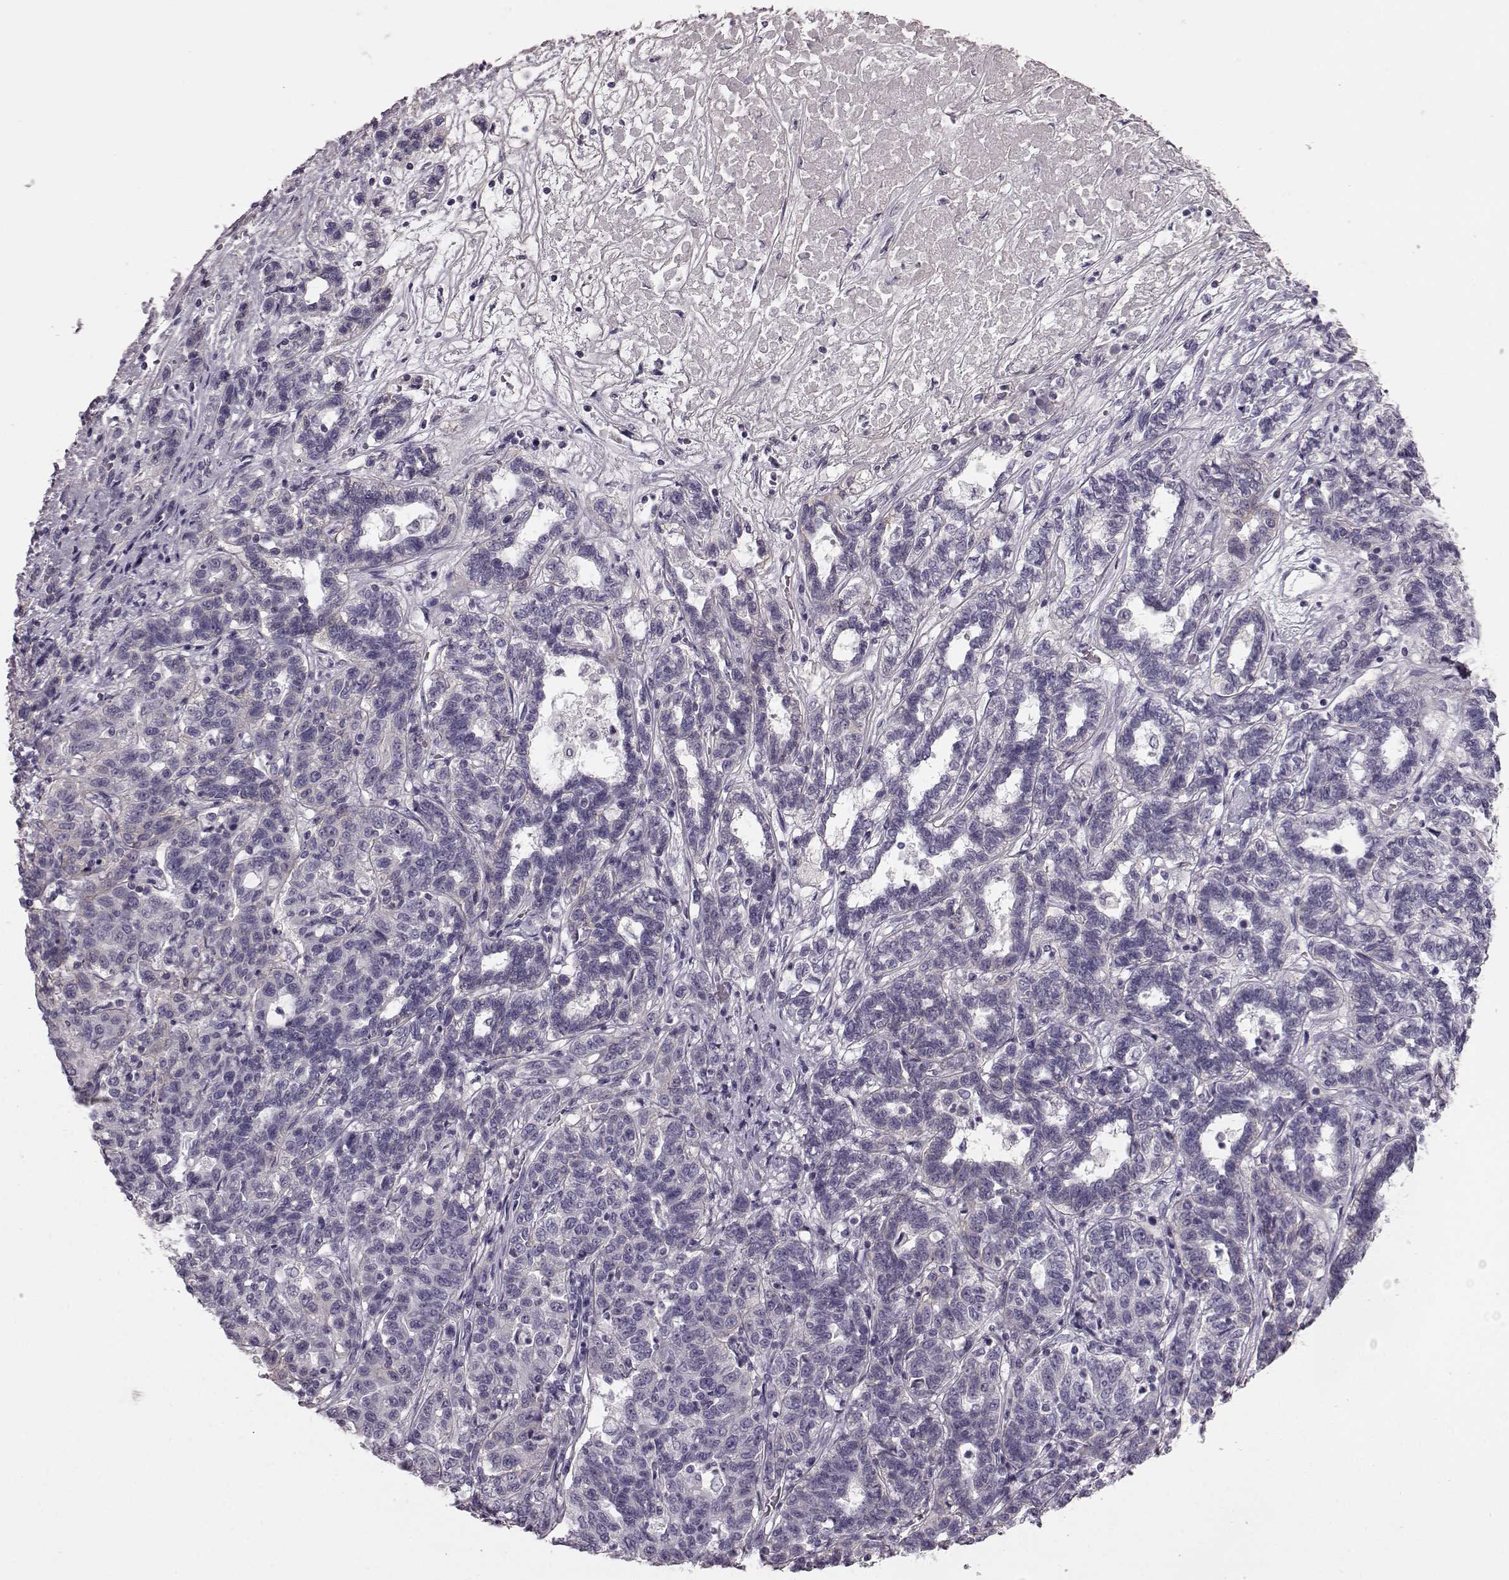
{"staining": {"intensity": "negative", "quantity": "none", "location": "none"}, "tissue": "liver cancer", "cell_type": "Tumor cells", "image_type": "cancer", "snomed": [{"axis": "morphology", "description": "Adenocarcinoma, NOS"}, {"axis": "morphology", "description": "Cholangiocarcinoma"}, {"axis": "topography", "description": "Liver"}], "caption": "DAB (3,3'-diaminobenzidine) immunohistochemical staining of cholangiocarcinoma (liver) displays no significant positivity in tumor cells.", "gene": "CRYBA2", "patient": {"sex": "male", "age": 64}}